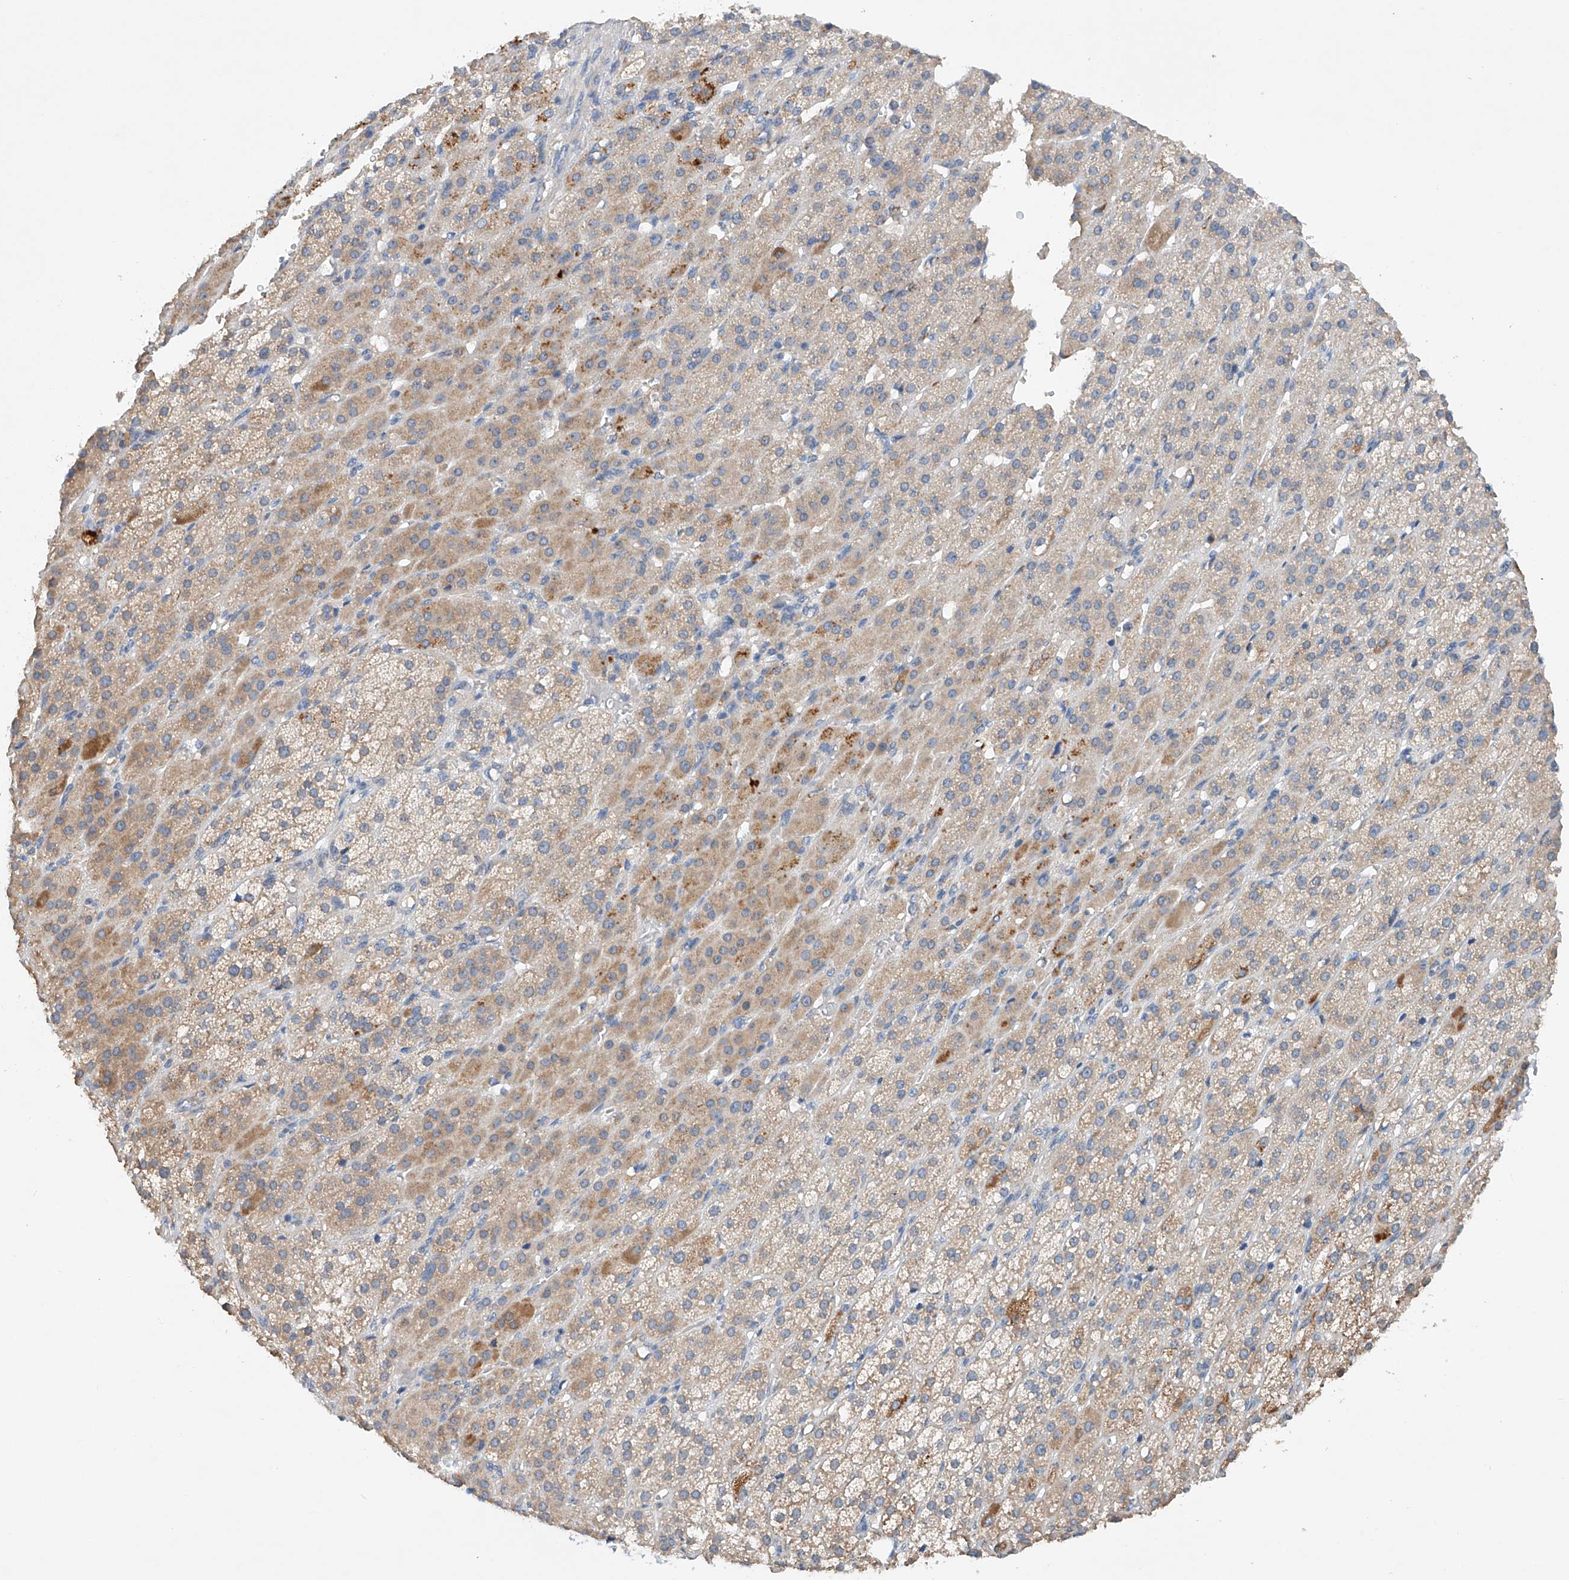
{"staining": {"intensity": "moderate", "quantity": "25%-75%", "location": "cytoplasmic/membranous"}, "tissue": "adrenal gland", "cell_type": "Glandular cells", "image_type": "normal", "snomed": [{"axis": "morphology", "description": "Normal tissue, NOS"}, {"axis": "topography", "description": "Adrenal gland"}], "caption": "Moderate cytoplasmic/membranous expression for a protein is seen in approximately 25%-75% of glandular cells of unremarkable adrenal gland using immunohistochemistry (IHC).", "gene": "GPC4", "patient": {"sex": "female", "age": 57}}